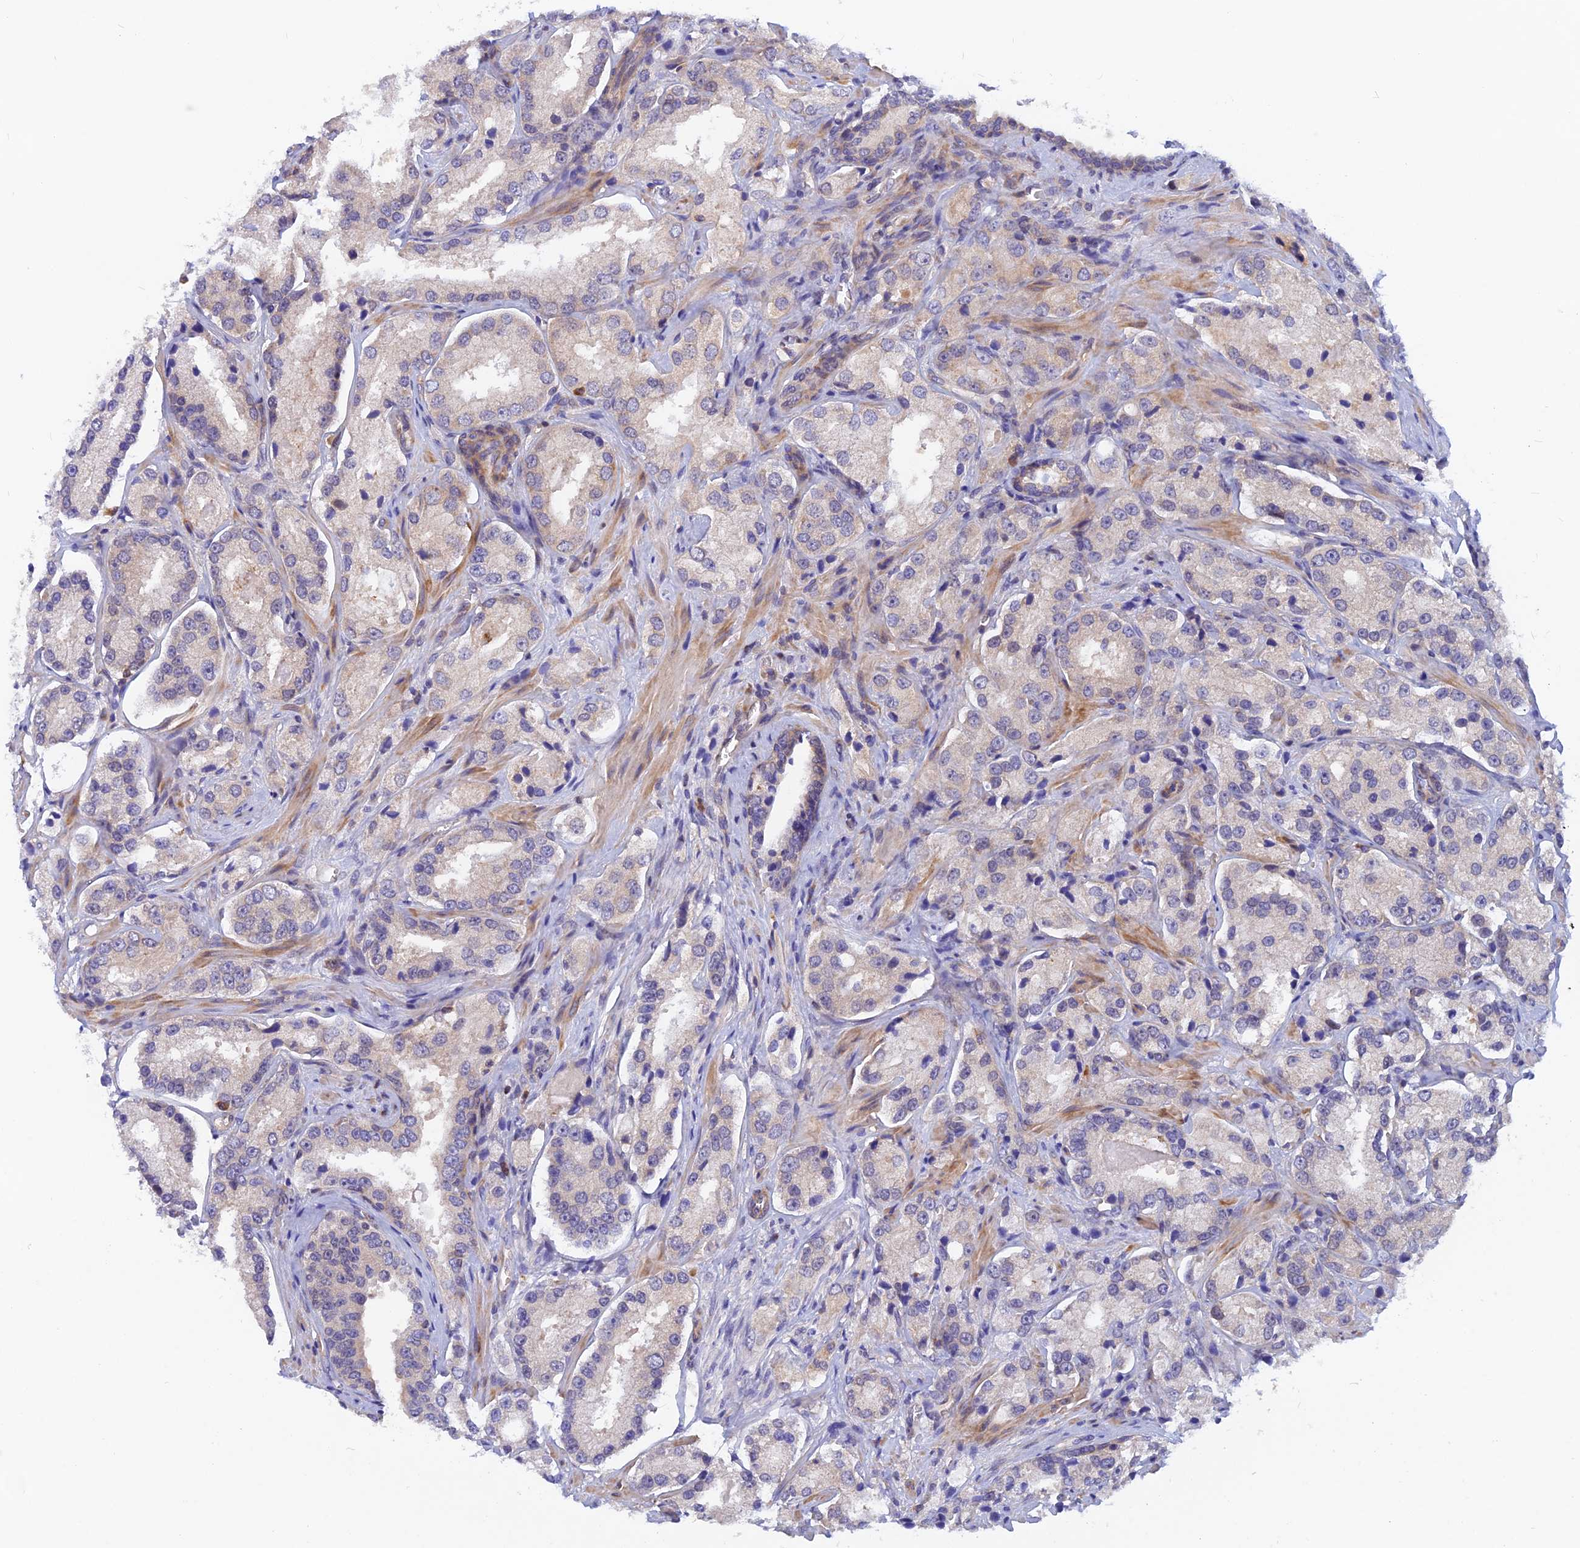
{"staining": {"intensity": "weak", "quantity": "<25%", "location": "cytoplasmic/membranous"}, "tissue": "prostate cancer", "cell_type": "Tumor cells", "image_type": "cancer", "snomed": [{"axis": "morphology", "description": "Adenocarcinoma, High grade"}, {"axis": "topography", "description": "Prostate"}], "caption": "The image reveals no significant staining in tumor cells of prostate cancer.", "gene": "DNAJC16", "patient": {"sex": "male", "age": 64}}